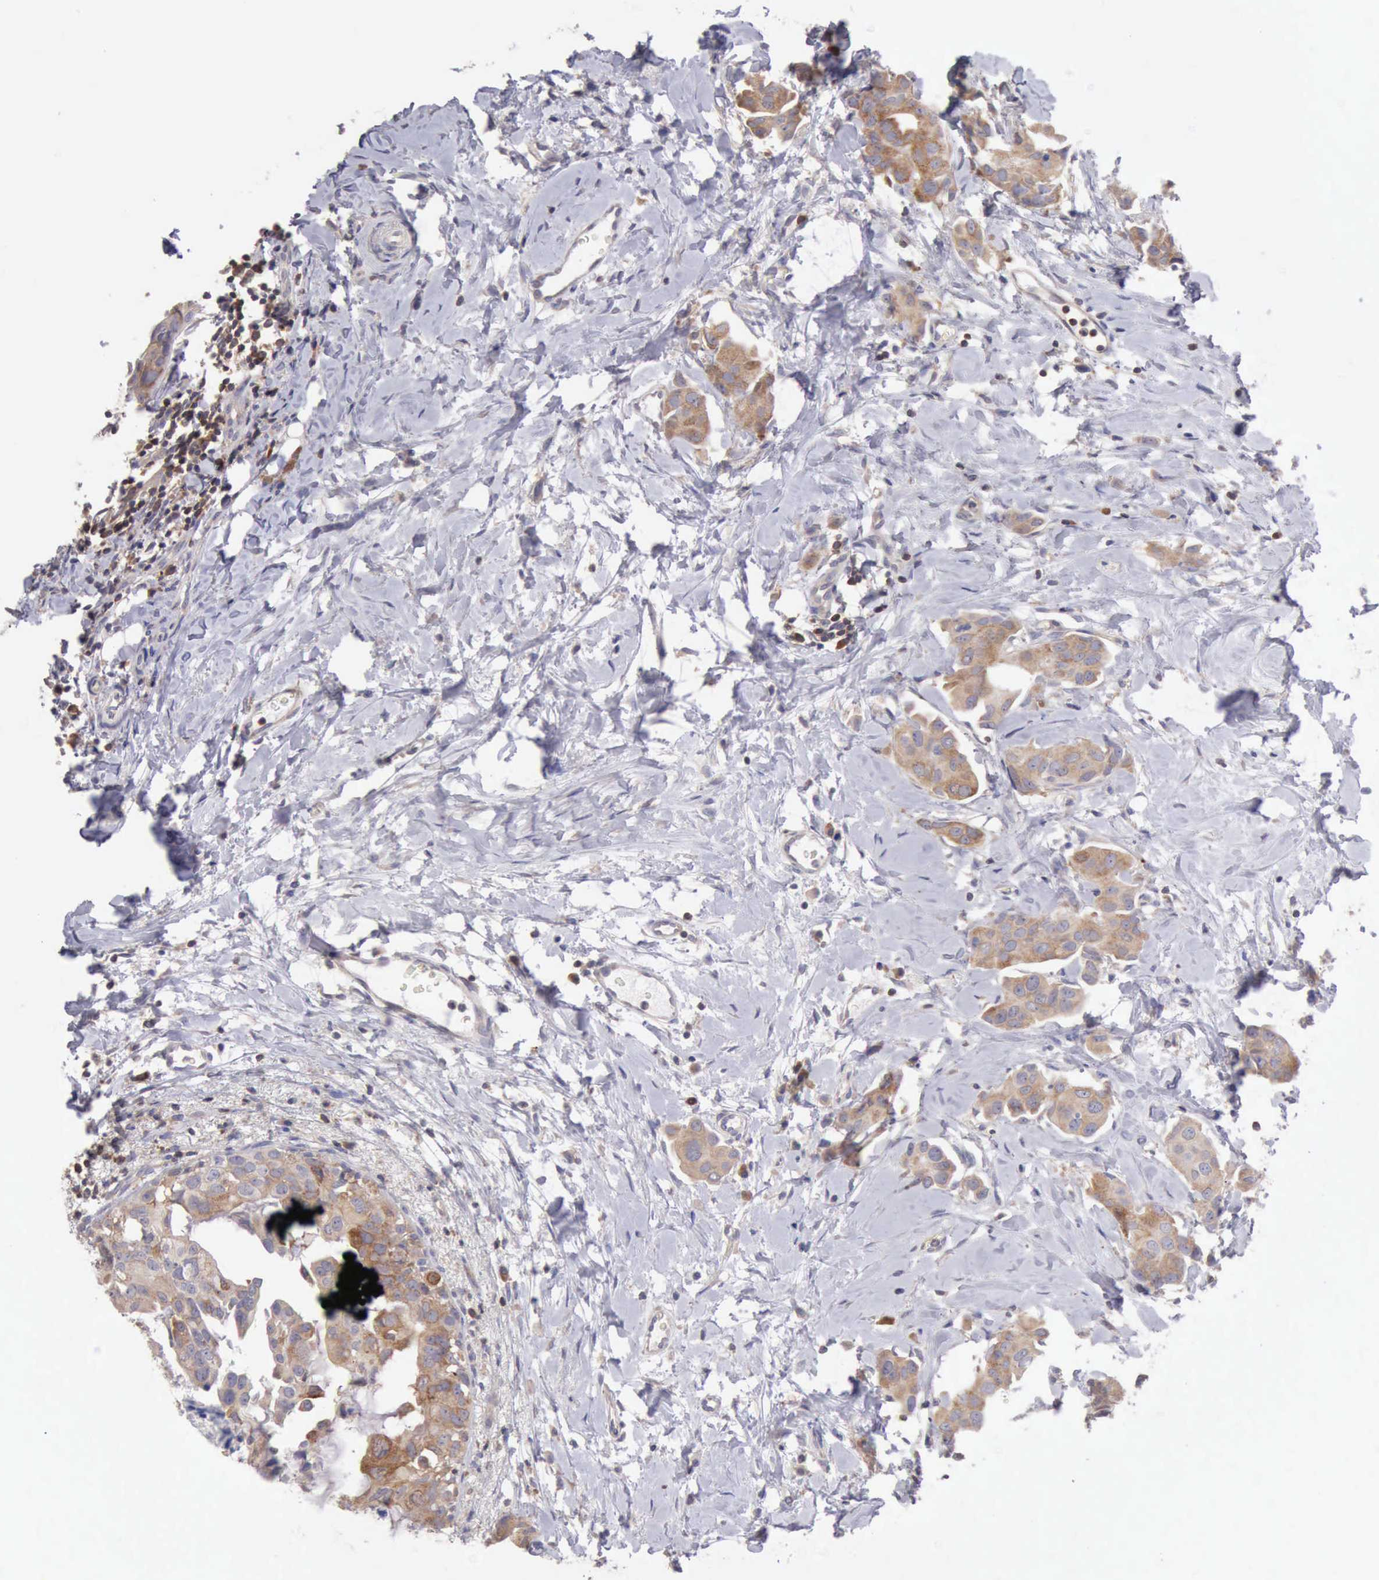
{"staining": {"intensity": "moderate", "quantity": "25%-75%", "location": "cytoplasmic/membranous"}, "tissue": "breast cancer", "cell_type": "Tumor cells", "image_type": "cancer", "snomed": [{"axis": "morphology", "description": "Duct carcinoma"}, {"axis": "topography", "description": "Breast"}], "caption": "Immunohistochemistry of human breast cancer shows medium levels of moderate cytoplasmic/membranous expression in about 25%-75% of tumor cells. (DAB (3,3'-diaminobenzidine) = brown stain, brightfield microscopy at high magnification).", "gene": "SASH3", "patient": {"sex": "female", "age": 40}}